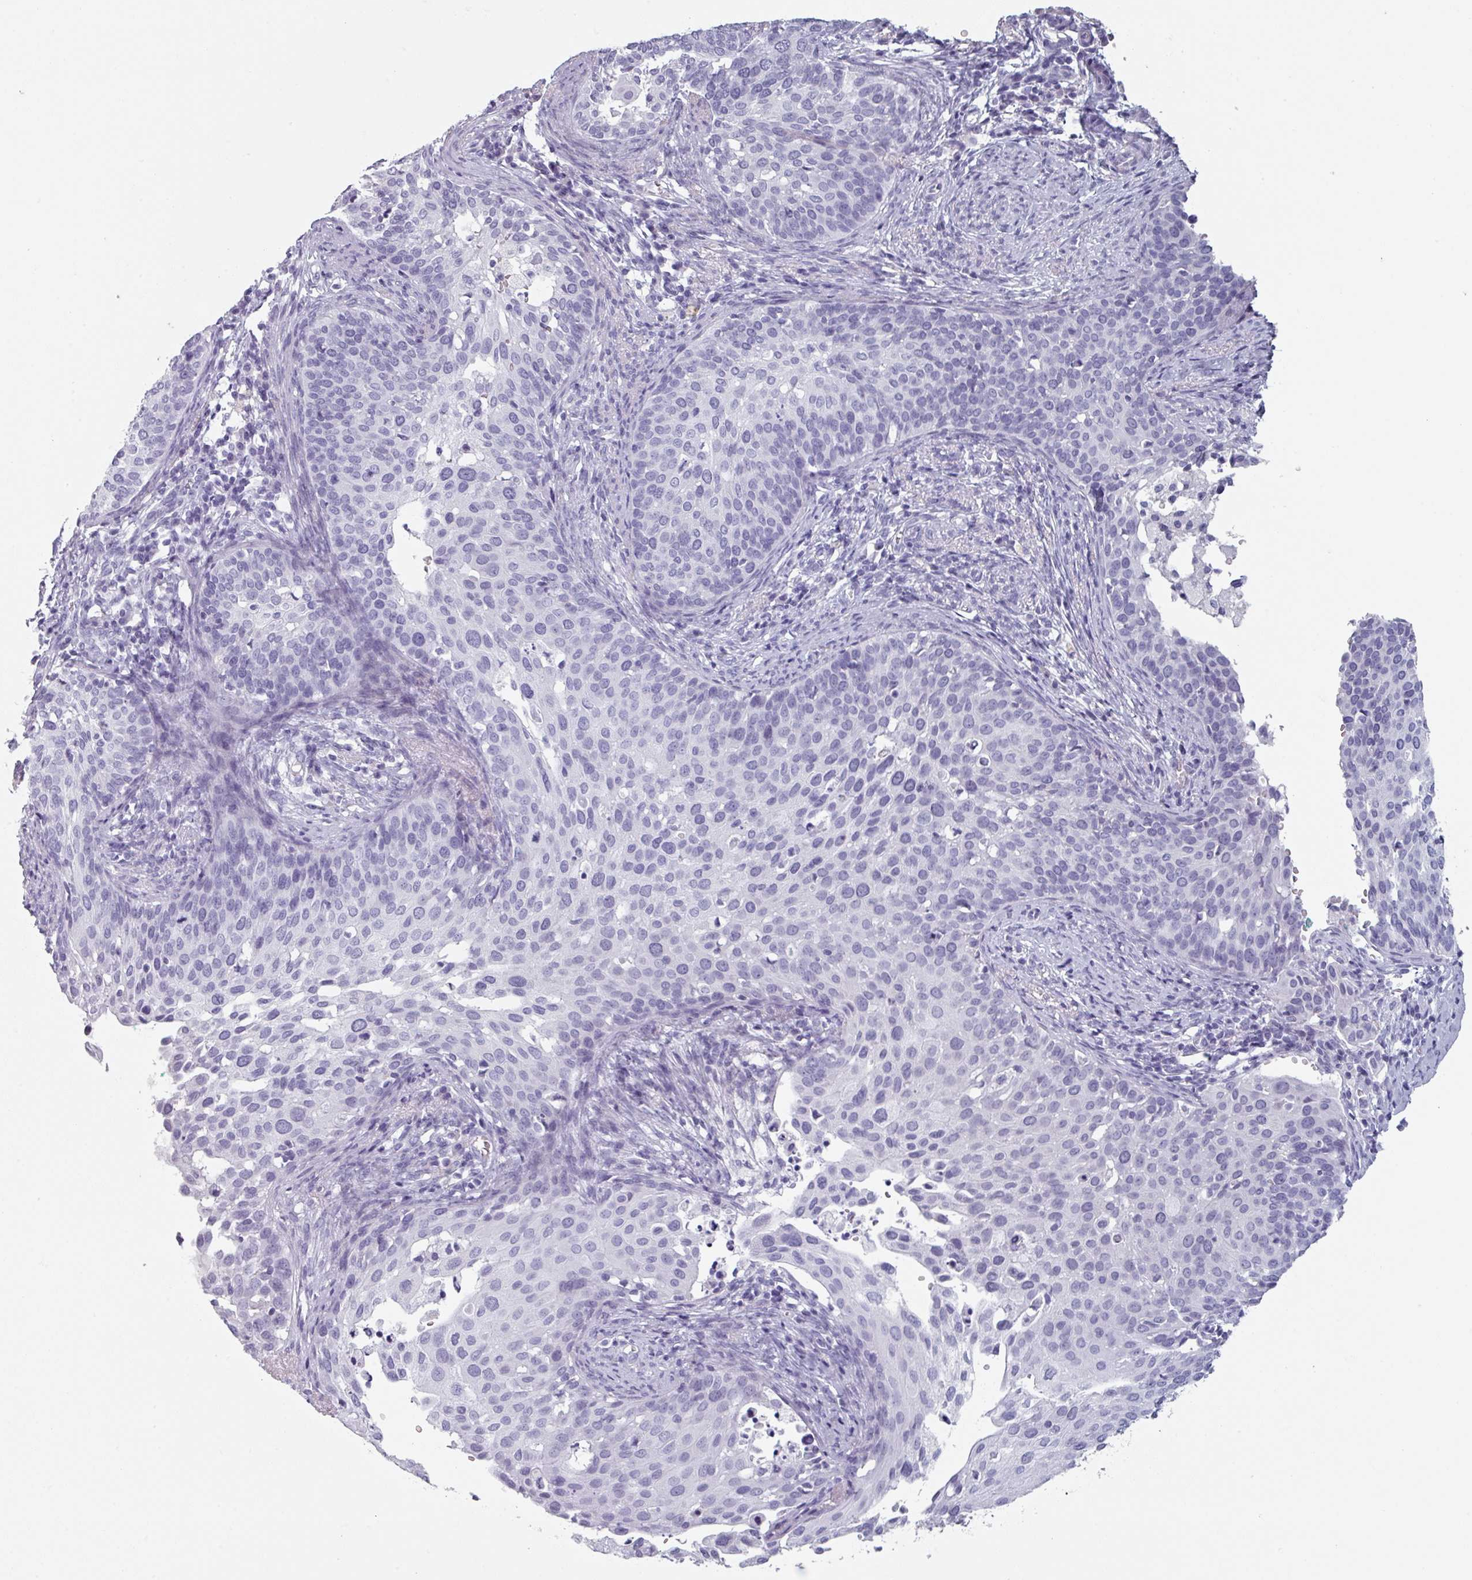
{"staining": {"intensity": "negative", "quantity": "none", "location": "none"}, "tissue": "cervical cancer", "cell_type": "Tumor cells", "image_type": "cancer", "snomed": [{"axis": "morphology", "description": "Squamous cell carcinoma, NOS"}, {"axis": "topography", "description": "Cervix"}], "caption": "Cervical cancer (squamous cell carcinoma) was stained to show a protein in brown. There is no significant positivity in tumor cells.", "gene": "SLC35G2", "patient": {"sex": "female", "age": 44}}